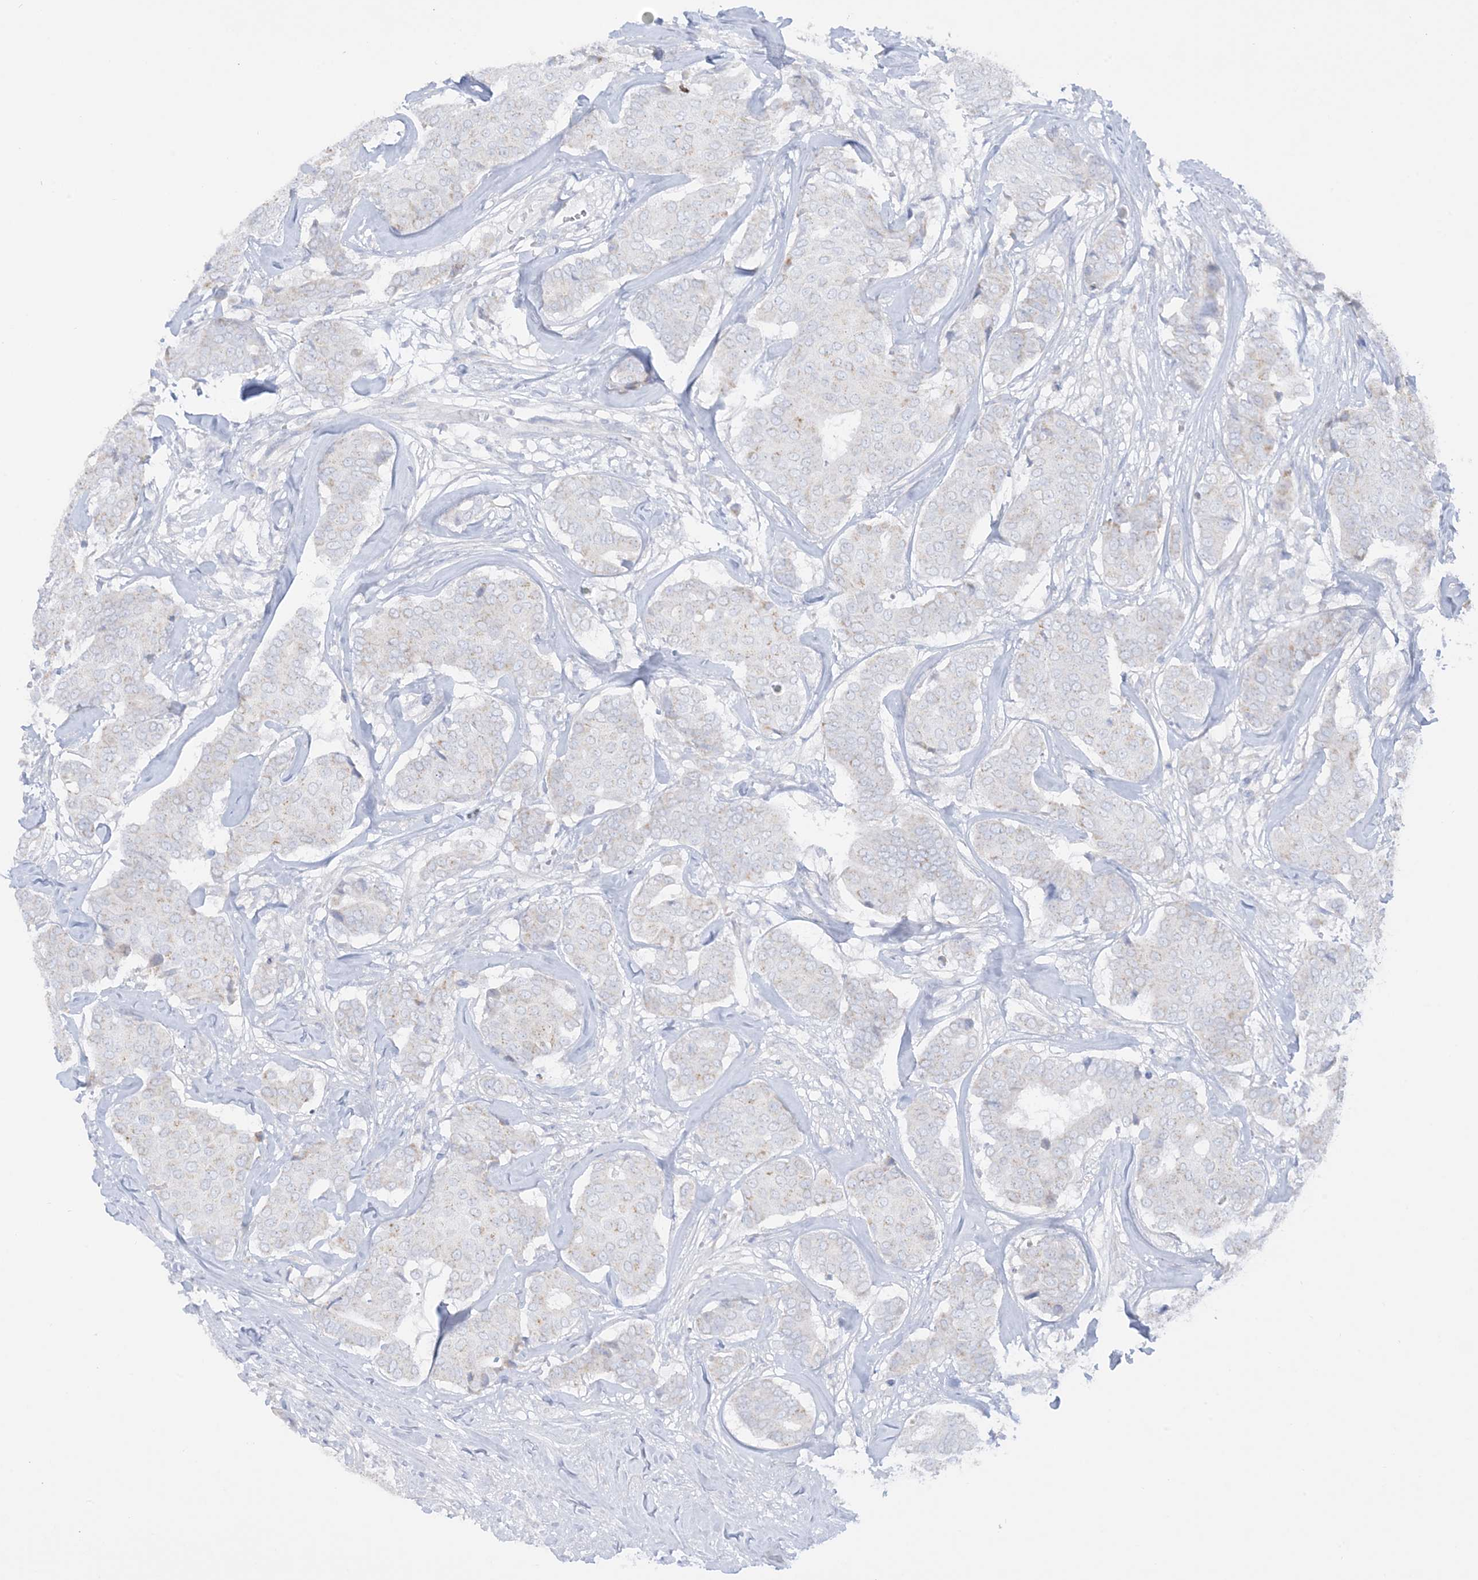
{"staining": {"intensity": "negative", "quantity": "none", "location": "none"}, "tissue": "breast cancer", "cell_type": "Tumor cells", "image_type": "cancer", "snomed": [{"axis": "morphology", "description": "Duct carcinoma"}, {"axis": "topography", "description": "Breast"}], "caption": "A photomicrograph of human infiltrating ductal carcinoma (breast) is negative for staining in tumor cells.", "gene": "SLC26A3", "patient": {"sex": "female", "age": 75}}